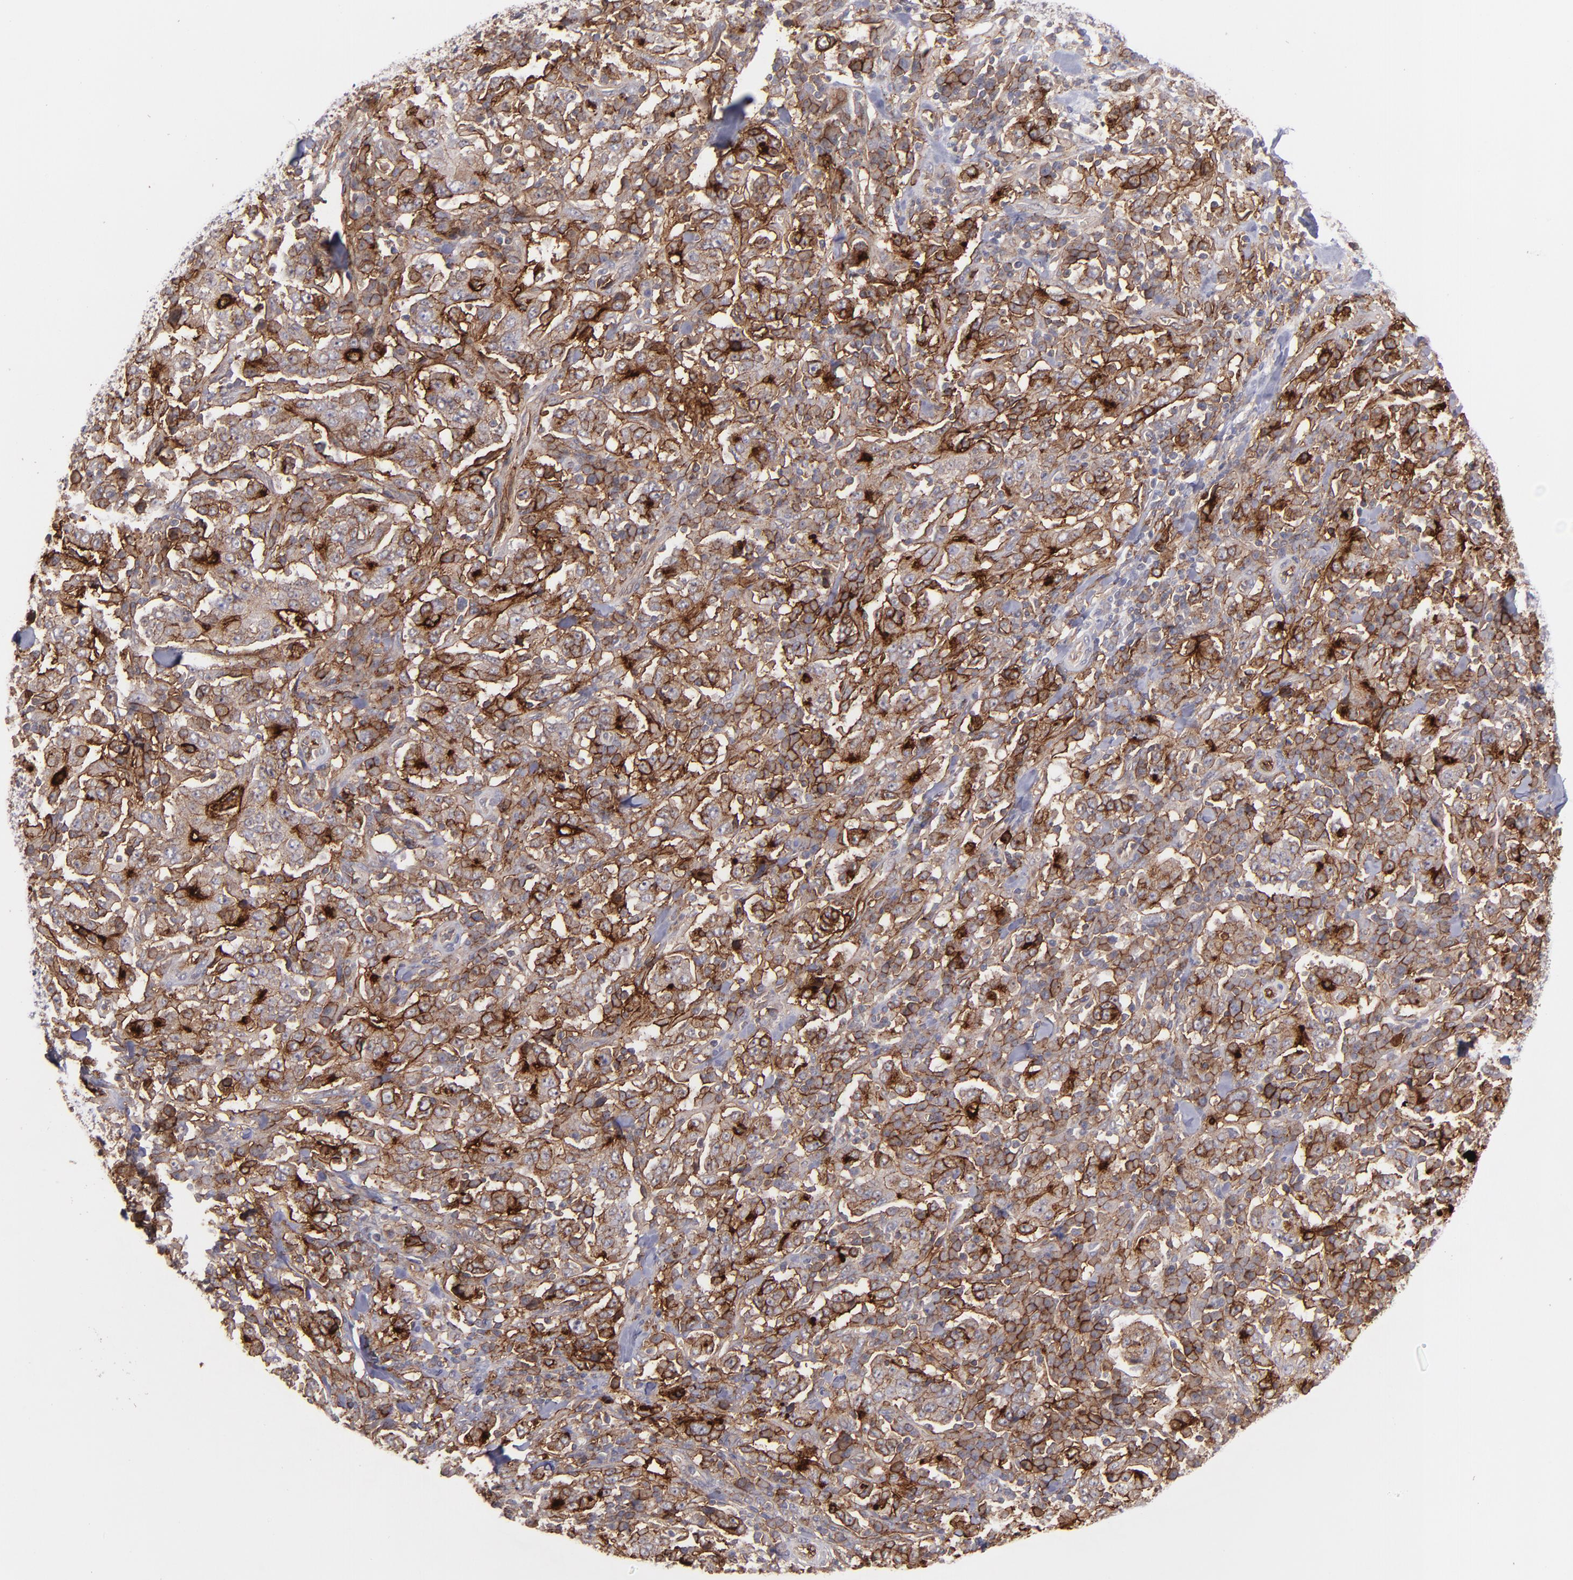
{"staining": {"intensity": "strong", "quantity": ">75%", "location": "cytoplasmic/membranous"}, "tissue": "stomach cancer", "cell_type": "Tumor cells", "image_type": "cancer", "snomed": [{"axis": "morphology", "description": "Normal tissue, NOS"}, {"axis": "morphology", "description": "Adenocarcinoma, NOS"}, {"axis": "topography", "description": "Stomach, upper"}, {"axis": "topography", "description": "Stomach"}], "caption": "Human stomach adenocarcinoma stained with a protein marker demonstrates strong staining in tumor cells.", "gene": "ICAM1", "patient": {"sex": "male", "age": 59}}